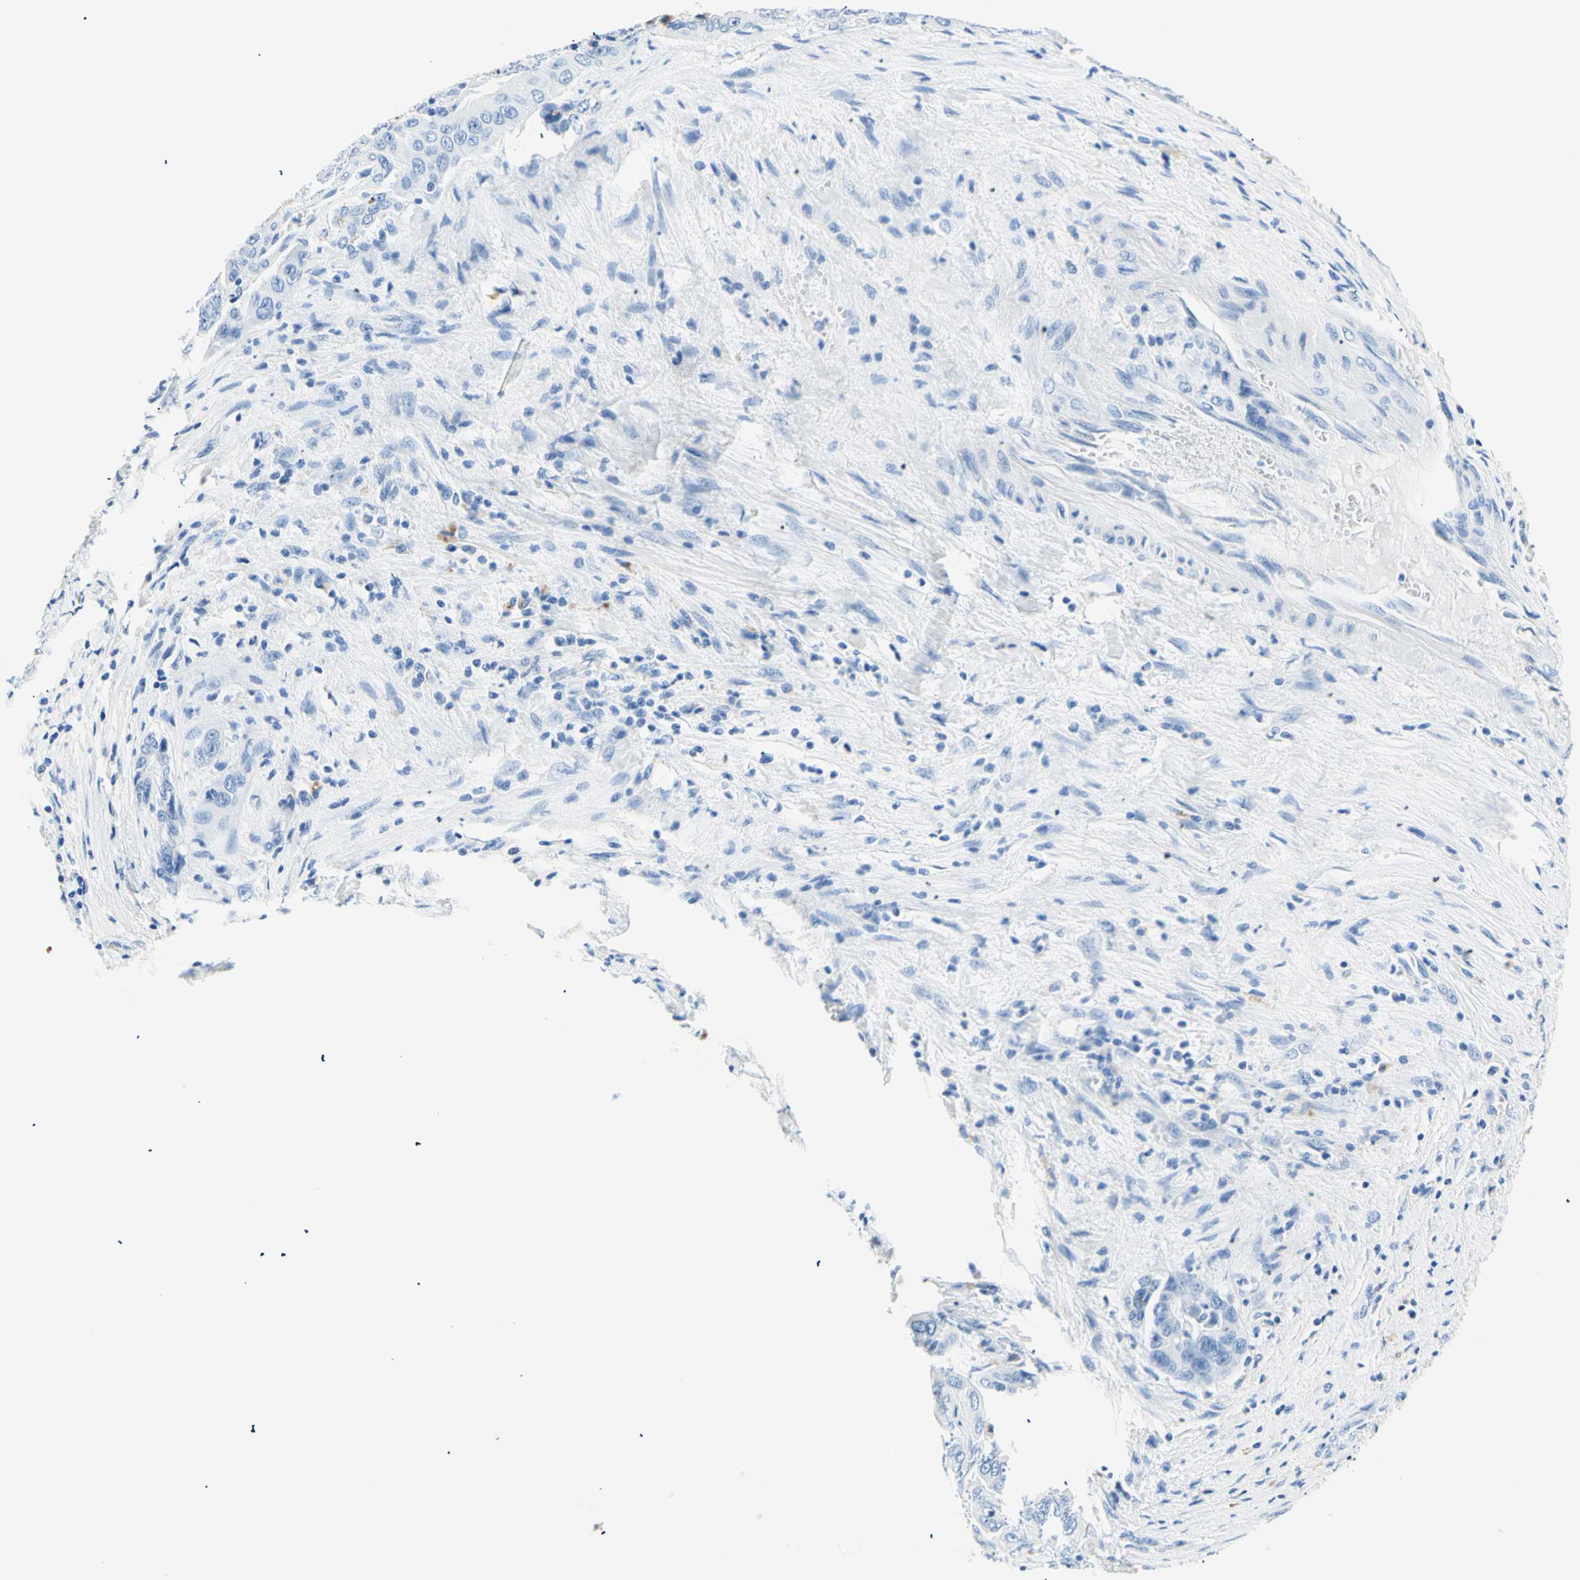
{"staining": {"intensity": "negative", "quantity": "none", "location": "none"}, "tissue": "liver cancer", "cell_type": "Tumor cells", "image_type": "cancer", "snomed": [{"axis": "morphology", "description": "Cholangiocarcinoma"}, {"axis": "topography", "description": "Liver"}], "caption": "Immunohistochemistry (IHC) of human liver cancer (cholangiocarcinoma) shows no staining in tumor cells.", "gene": "MYH2", "patient": {"sex": "female", "age": 52}}